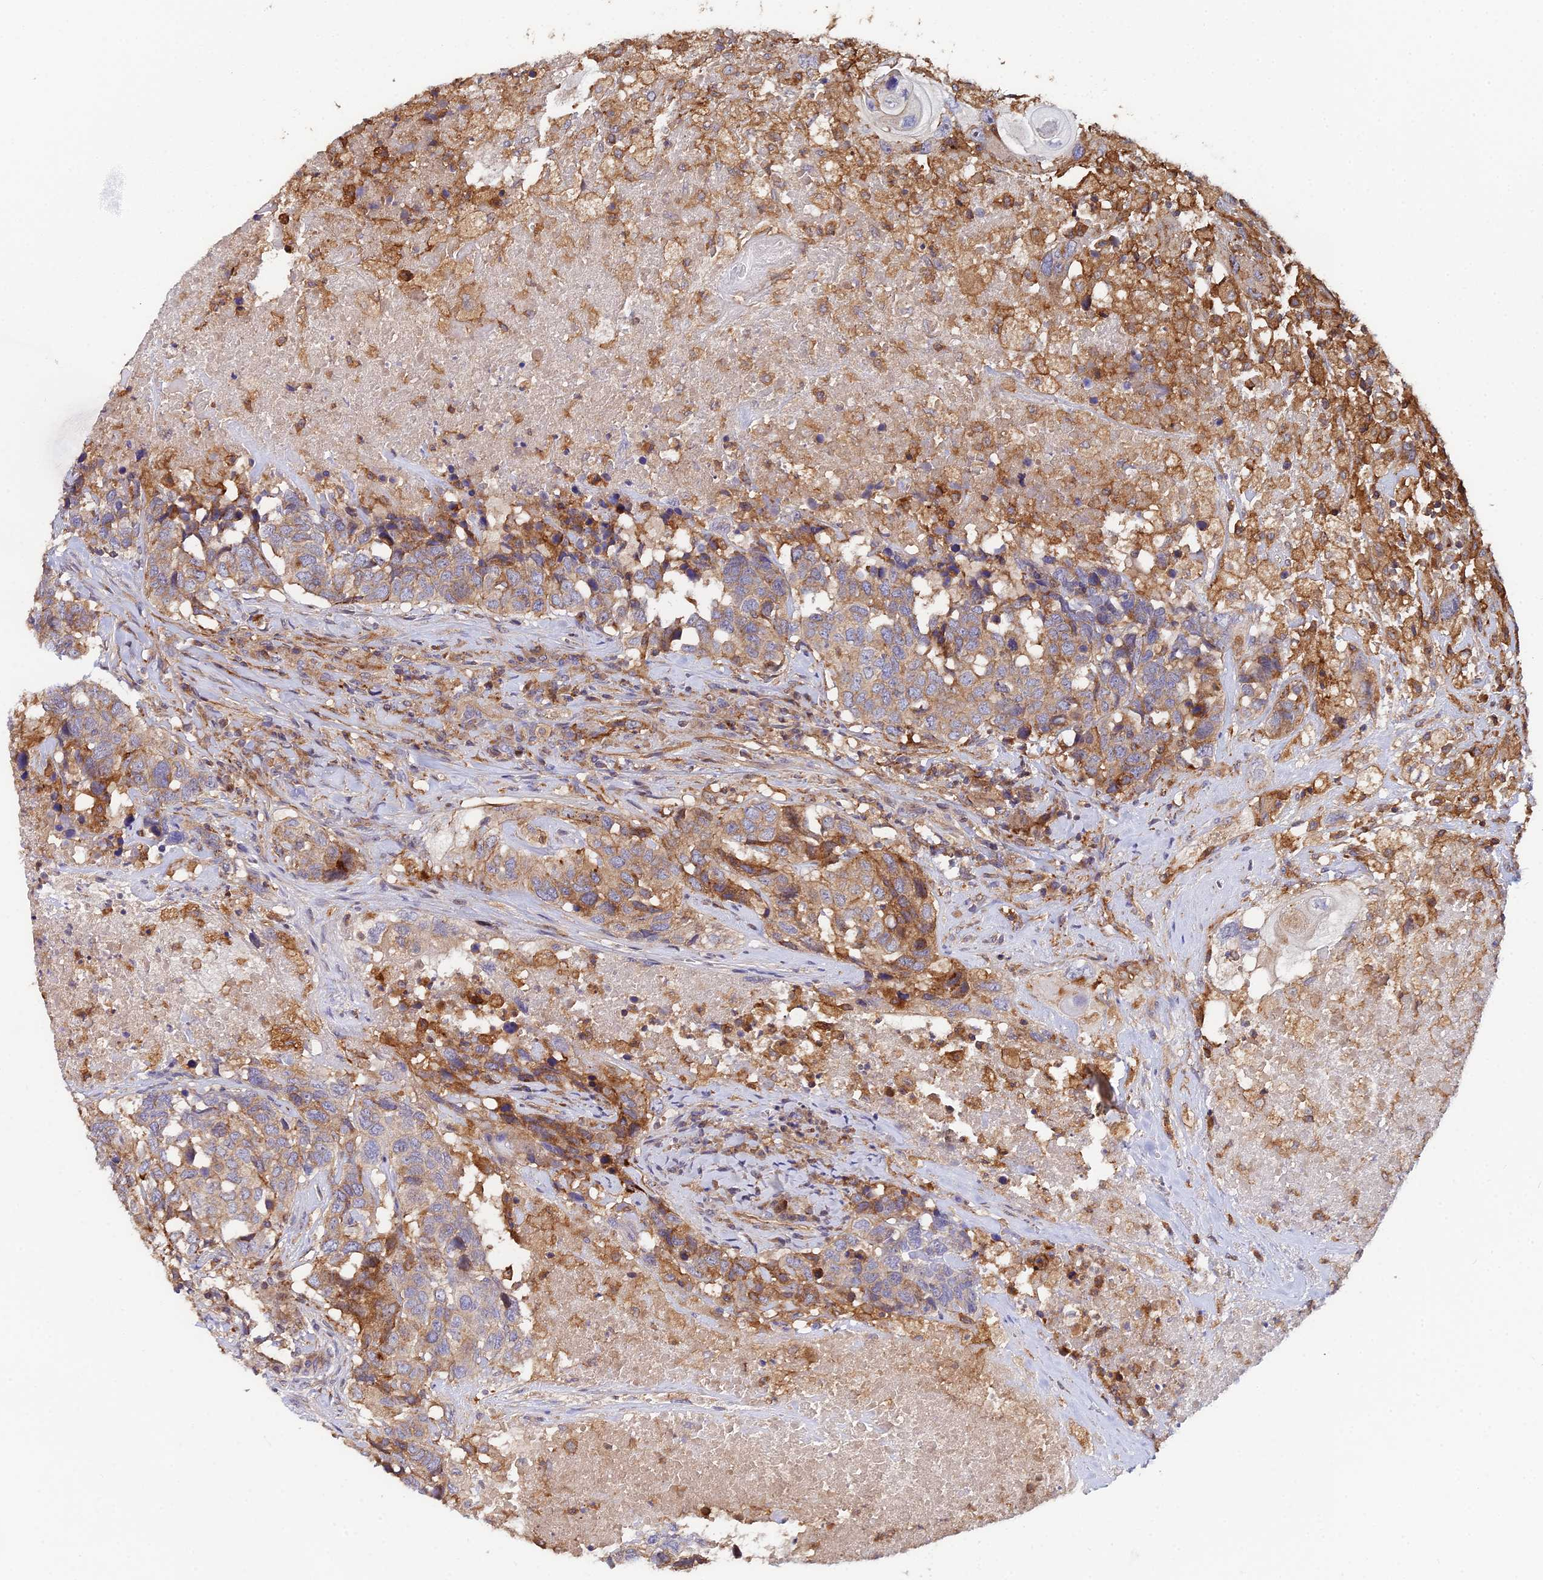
{"staining": {"intensity": "moderate", "quantity": "25%-75%", "location": "cytoplasmic/membranous"}, "tissue": "head and neck cancer", "cell_type": "Tumor cells", "image_type": "cancer", "snomed": [{"axis": "morphology", "description": "Squamous cell carcinoma, NOS"}, {"axis": "topography", "description": "Head-Neck"}], "caption": "Squamous cell carcinoma (head and neck) was stained to show a protein in brown. There is medium levels of moderate cytoplasmic/membranous staining in approximately 25%-75% of tumor cells. (DAB (3,3'-diaminobenzidine) IHC, brown staining for protein, blue staining for nuclei).", "gene": "GNG5B", "patient": {"sex": "male", "age": 66}}